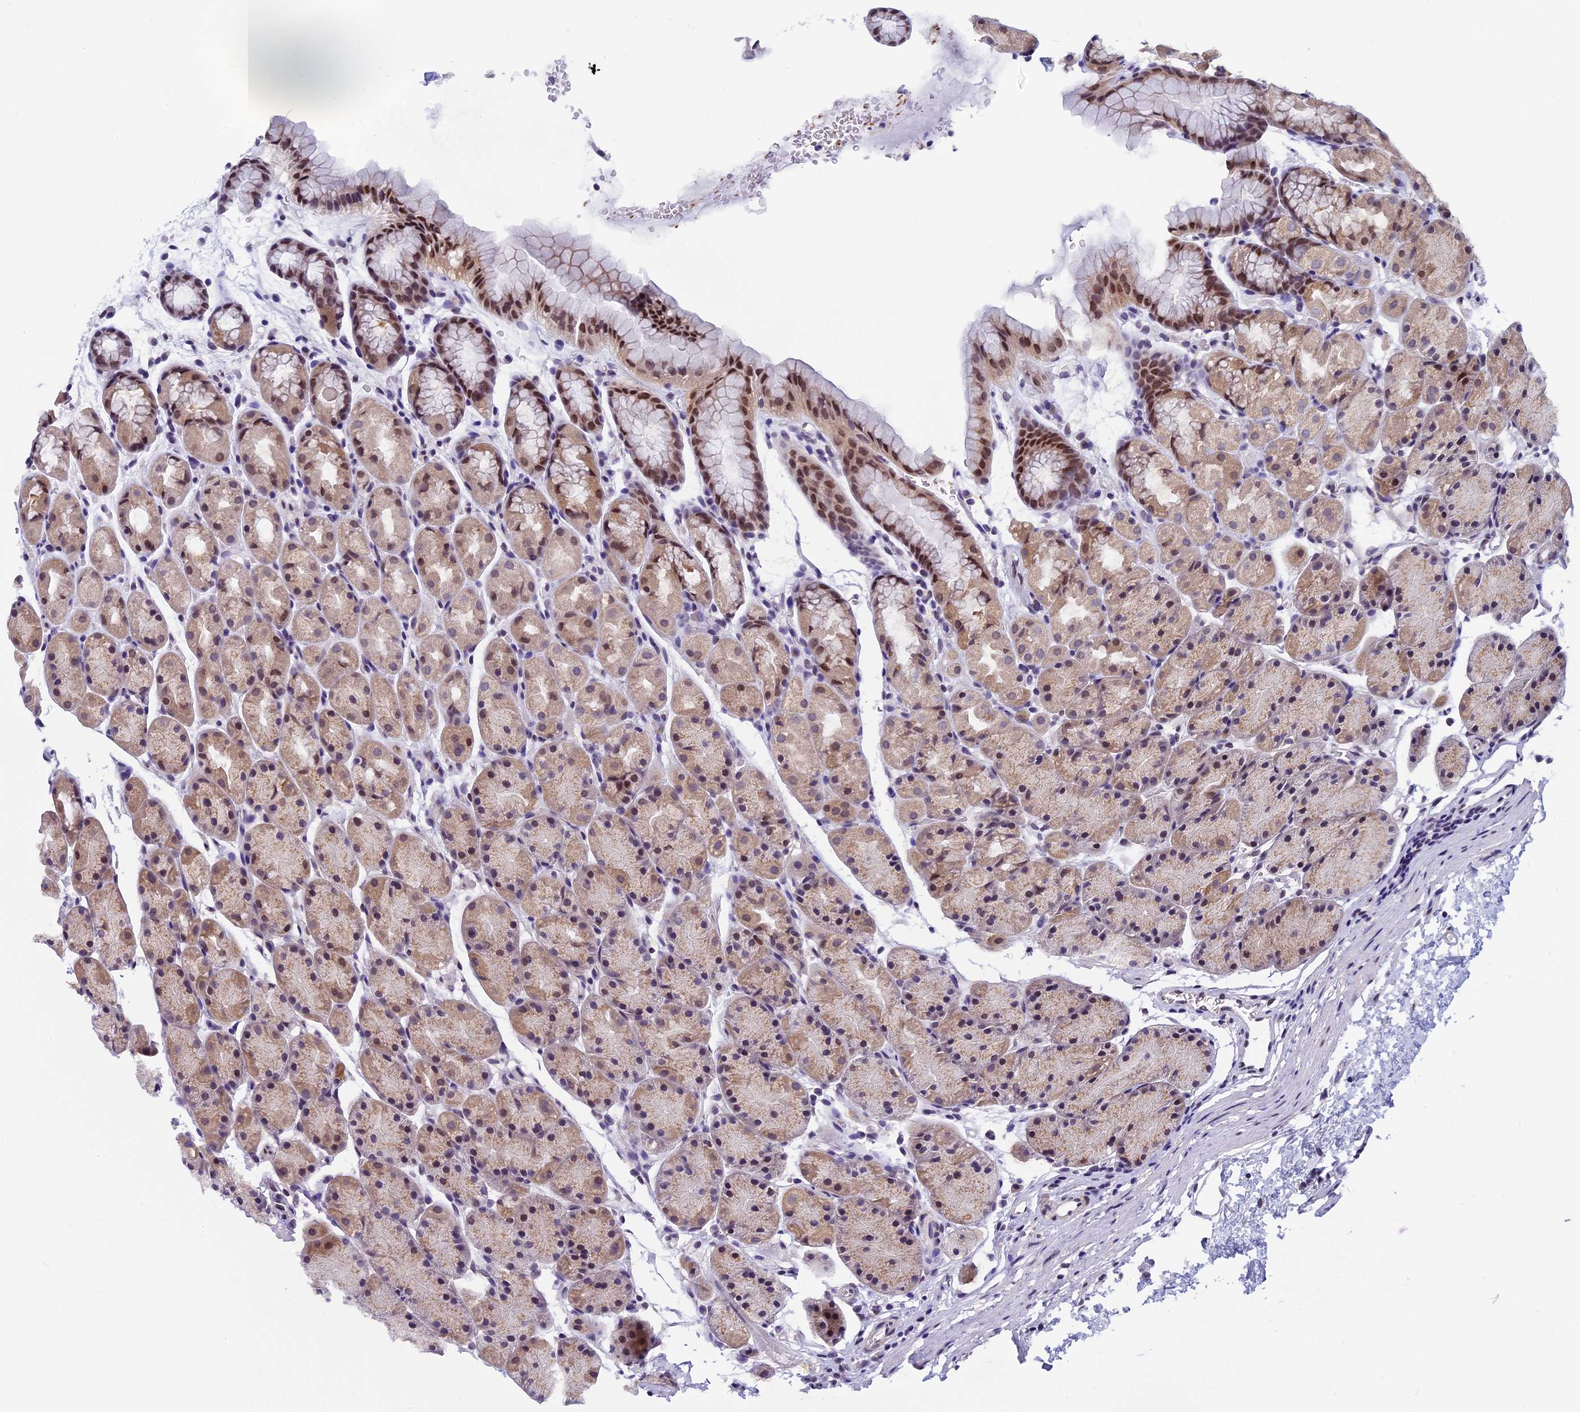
{"staining": {"intensity": "moderate", "quantity": ">75%", "location": "cytoplasmic/membranous,nuclear"}, "tissue": "stomach", "cell_type": "Glandular cells", "image_type": "normal", "snomed": [{"axis": "morphology", "description": "Normal tissue, NOS"}, {"axis": "topography", "description": "Stomach, upper"}, {"axis": "topography", "description": "Stomach"}], "caption": "Immunohistochemistry photomicrograph of normal stomach: stomach stained using IHC demonstrates medium levels of moderate protein expression localized specifically in the cytoplasmic/membranous,nuclear of glandular cells, appearing as a cytoplasmic/membranous,nuclear brown color.", "gene": "ZNF317", "patient": {"sex": "male", "age": 47}}